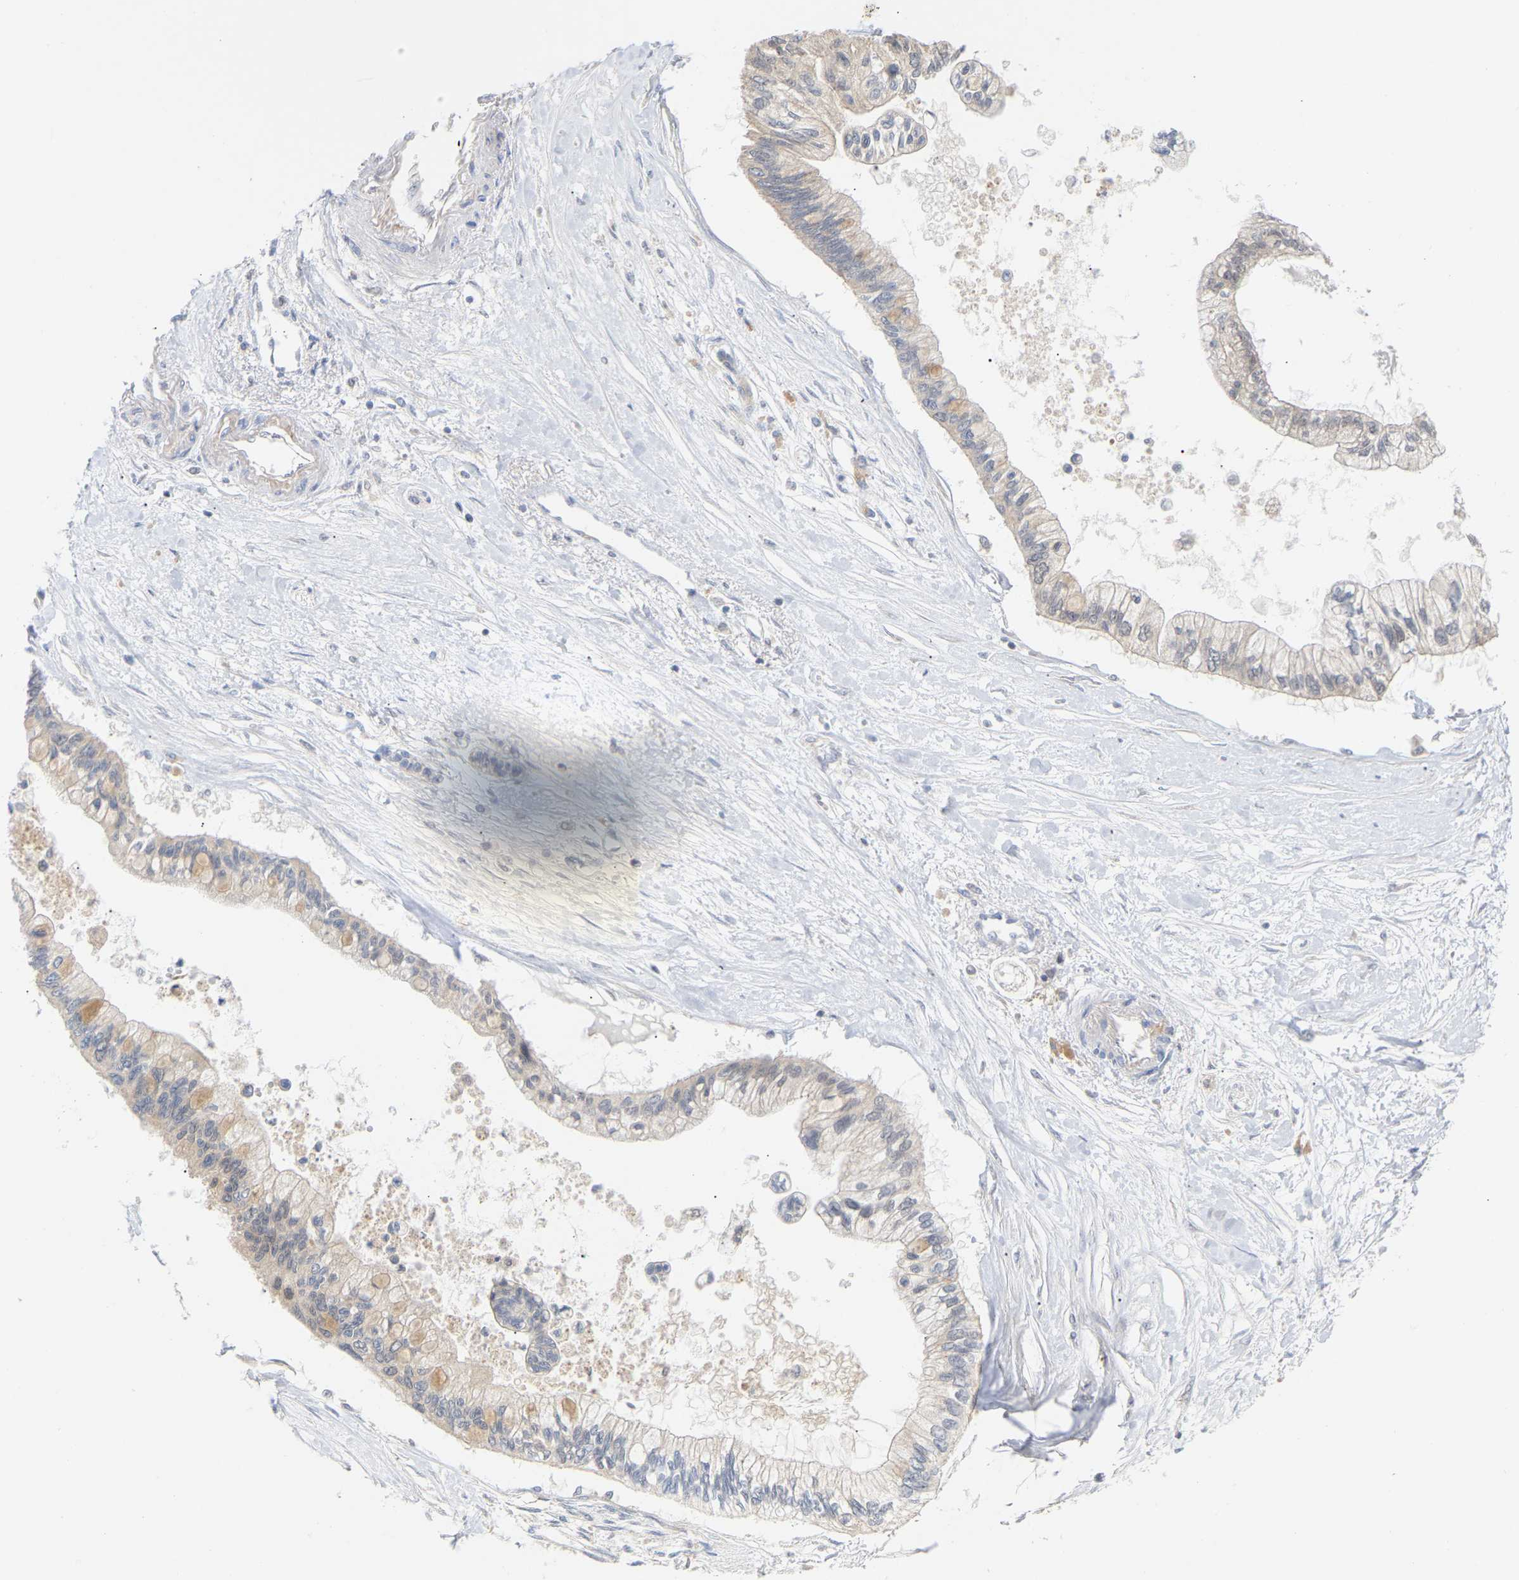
{"staining": {"intensity": "weak", "quantity": "<25%", "location": "cytoplasmic/membranous"}, "tissue": "pancreatic cancer", "cell_type": "Tumor cells", "image_type": "cancer", "snomed": [{"axis": "morphology", "description": "Adenocarcinoma, NOS"}, {"axis": "topography", "description": "Pancreas"}], "caption": "The image exhibits no staining of tumor cells in adenocarcinoma (pancreatic).", "gene": "TPMT", "patient": {"sex": "female", "age": 77}}